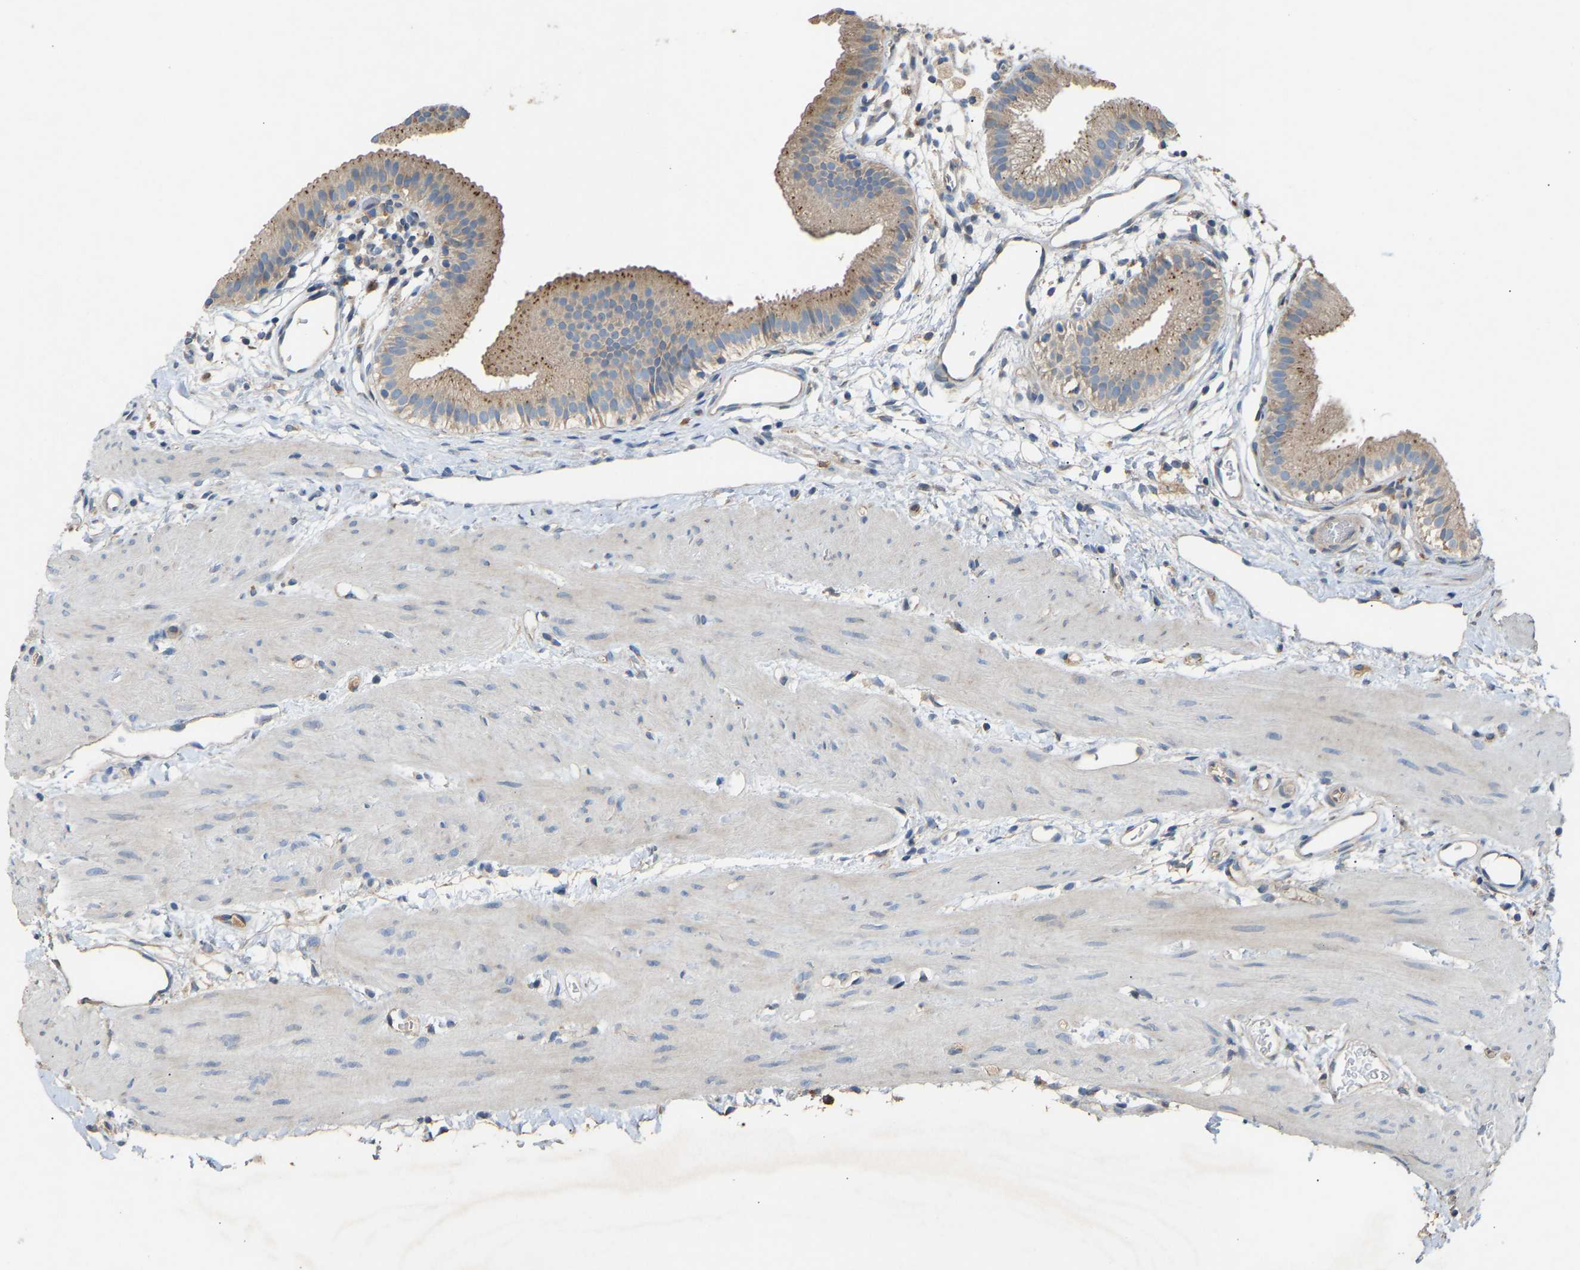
{"staining": {"intensity": "moderate", "quantity": ">75%", "location": "cytoplasmic/membranous"}, "tissue": "gallbladder", "cell_type": "Glandular cells", "image_type": "normal", "snomed": [{"axis": "morphology", "description": "Normal tissue, NOS"}, {"axis": "topography", "description": "Gallbladder"}], "caption": "IHC image of unremarkable human gallbladder stained for a protein (brown), which exhibits medium levels of moderate cytoplasmic/membranous staining in about >75% of glandular cells.", "gene": "RGP1", "patient": {"sex": "female", "age": 26}}